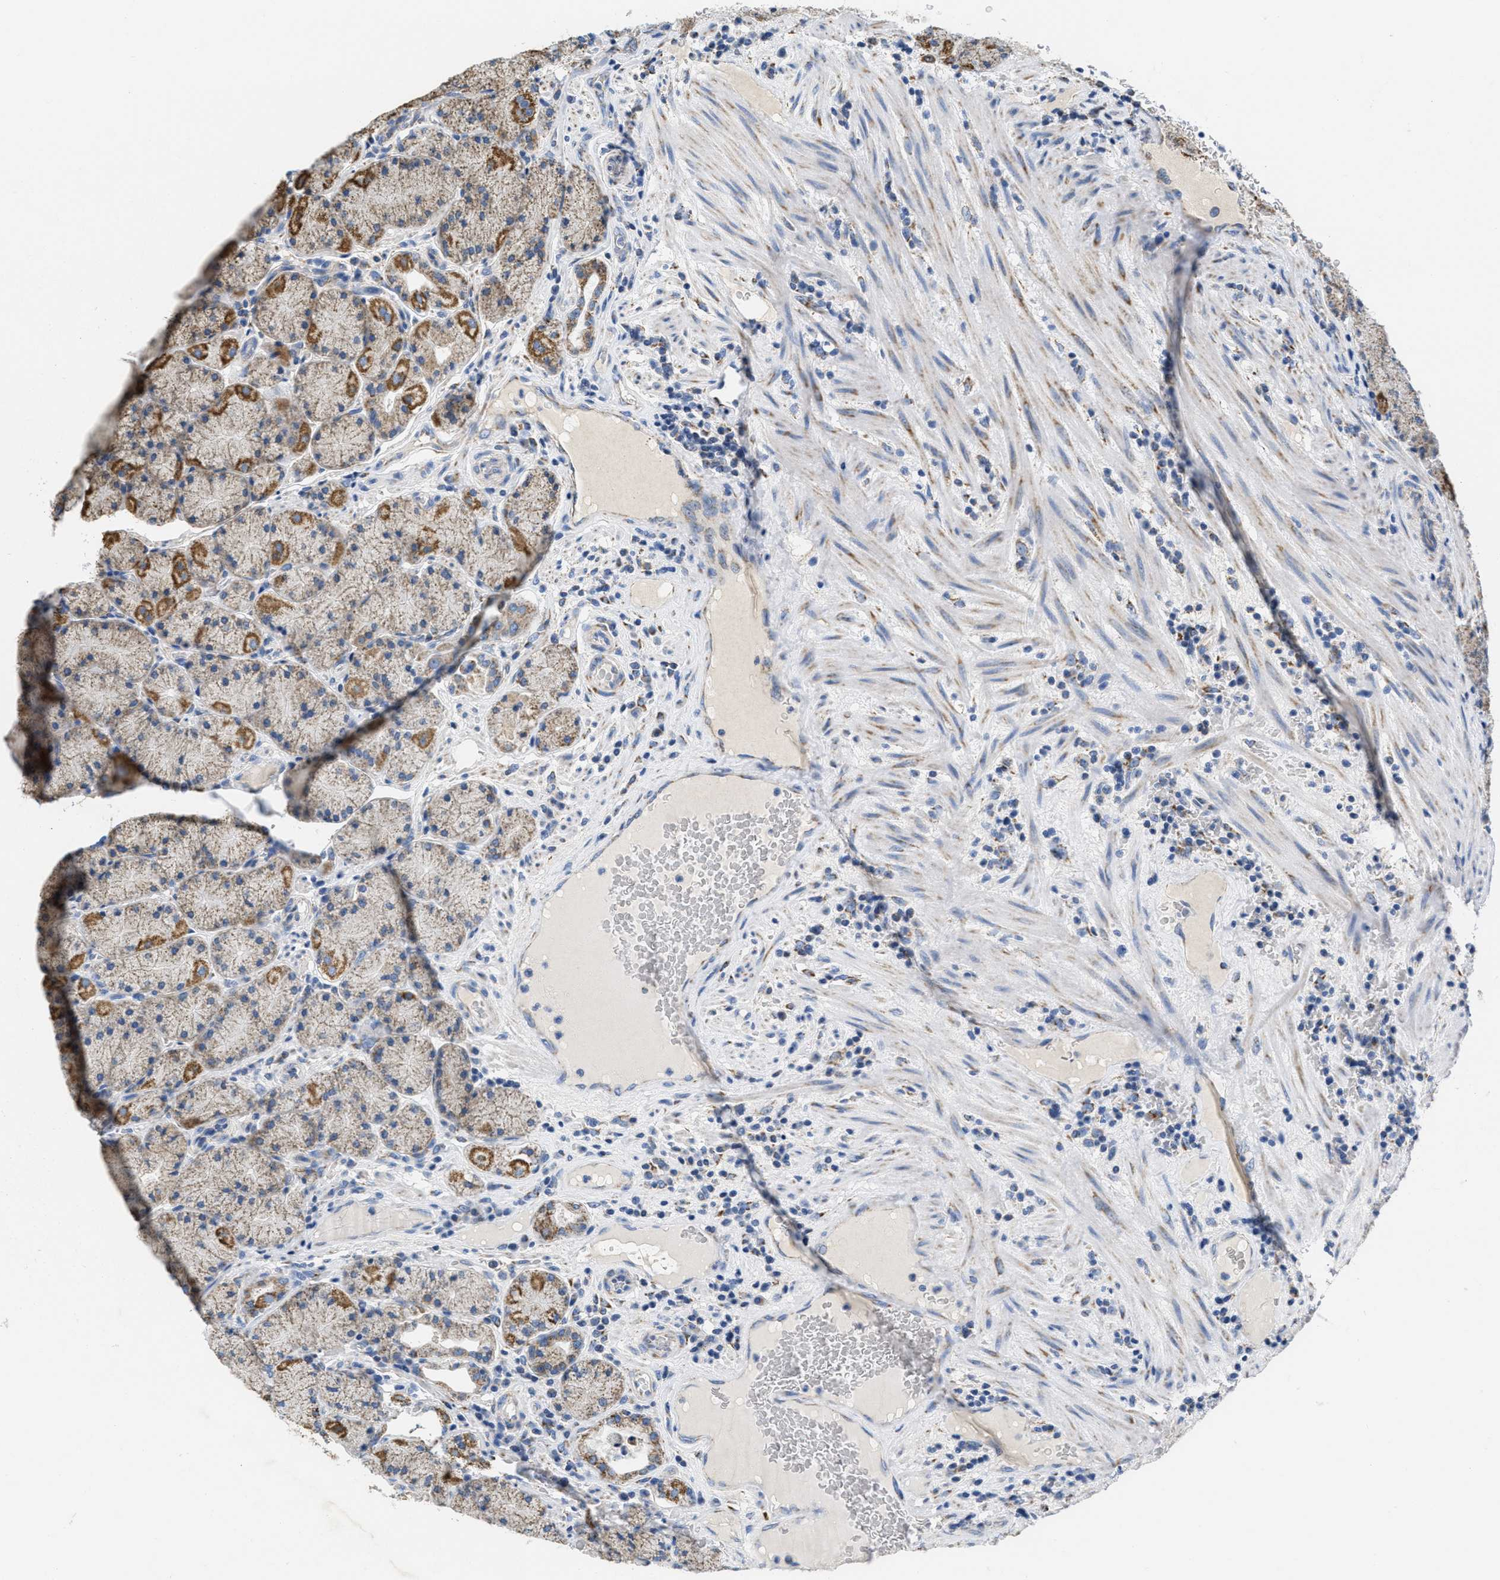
{"staining": {"intensity": "moderate", "quantity": ">75%", "location": "cytoplasmic/membranous"}, "tissue": "stomach", "cell_type": "Glandular cells", "image_type": "normal", "snomed": [{"axis": "morphology", "description": "Normal tissue, NOS"}, {"axis": "morphology", "description": "Carcinoid, malignant, NOS"}, {"axis": "topography", "description": "Stomach, upper"}], "caption": "A high-resolution histopathology image shows immunohistochemistry staining of benign stomach, which shows moderate cytoplasmic/membranous staining in about >75% of glandular cells.", "gene": "KCNJ5", "patient": {"sex": "male", "age": 39}}